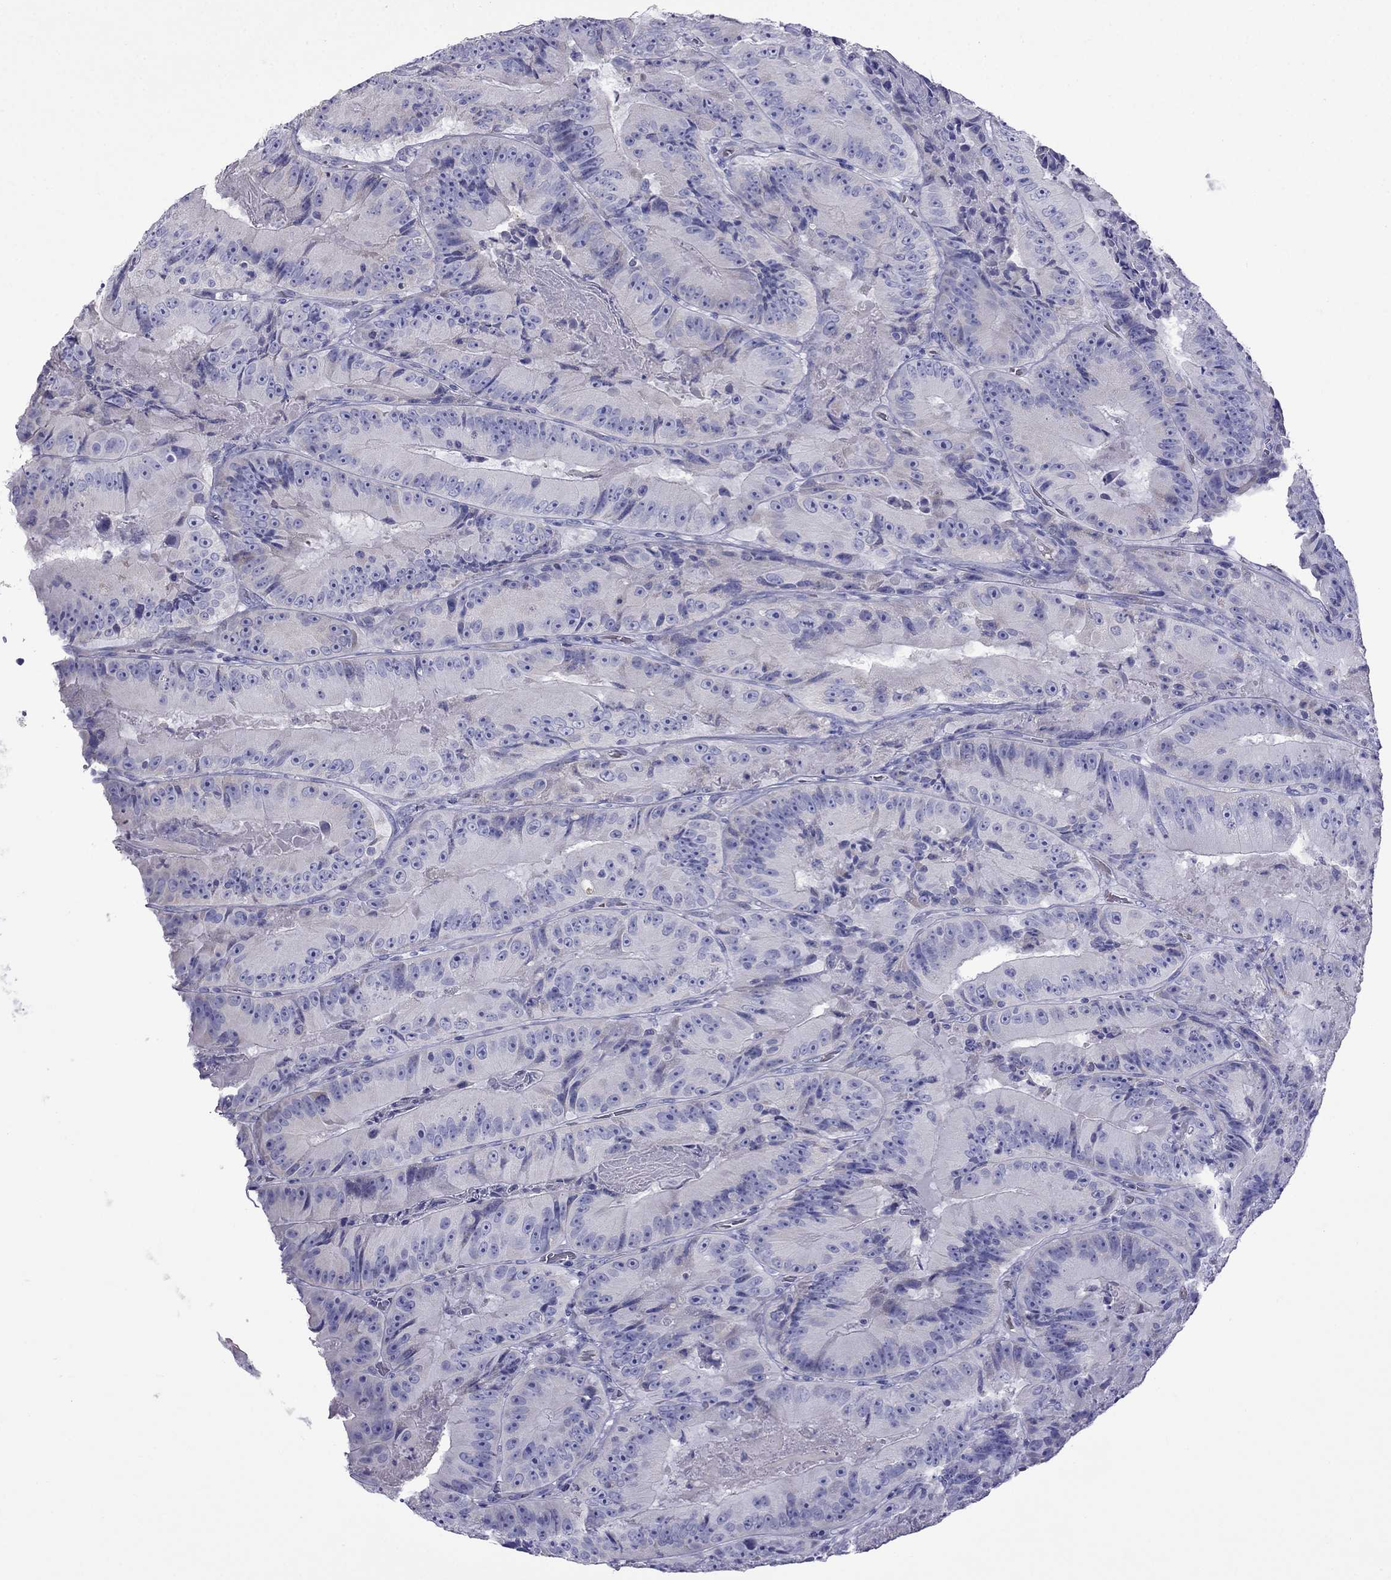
{"staining": {"intensity": "negative", "quantity": "none", "location": "none"}, "tissue": "colorectal cancer", "cell_type": "Tumor cells", "image_type": "cancer", "snomed": [{"axis": "morphology", "description": "Adenocarcinoma, NOS"}, {"axis": "topography", "description": "Colon"}], "caption": "Tumor cells show no significant positivity in adenocarcinoma (colorectal).", "gene": "TDRD1", "patient": {"sex": "female", "age": 86}}